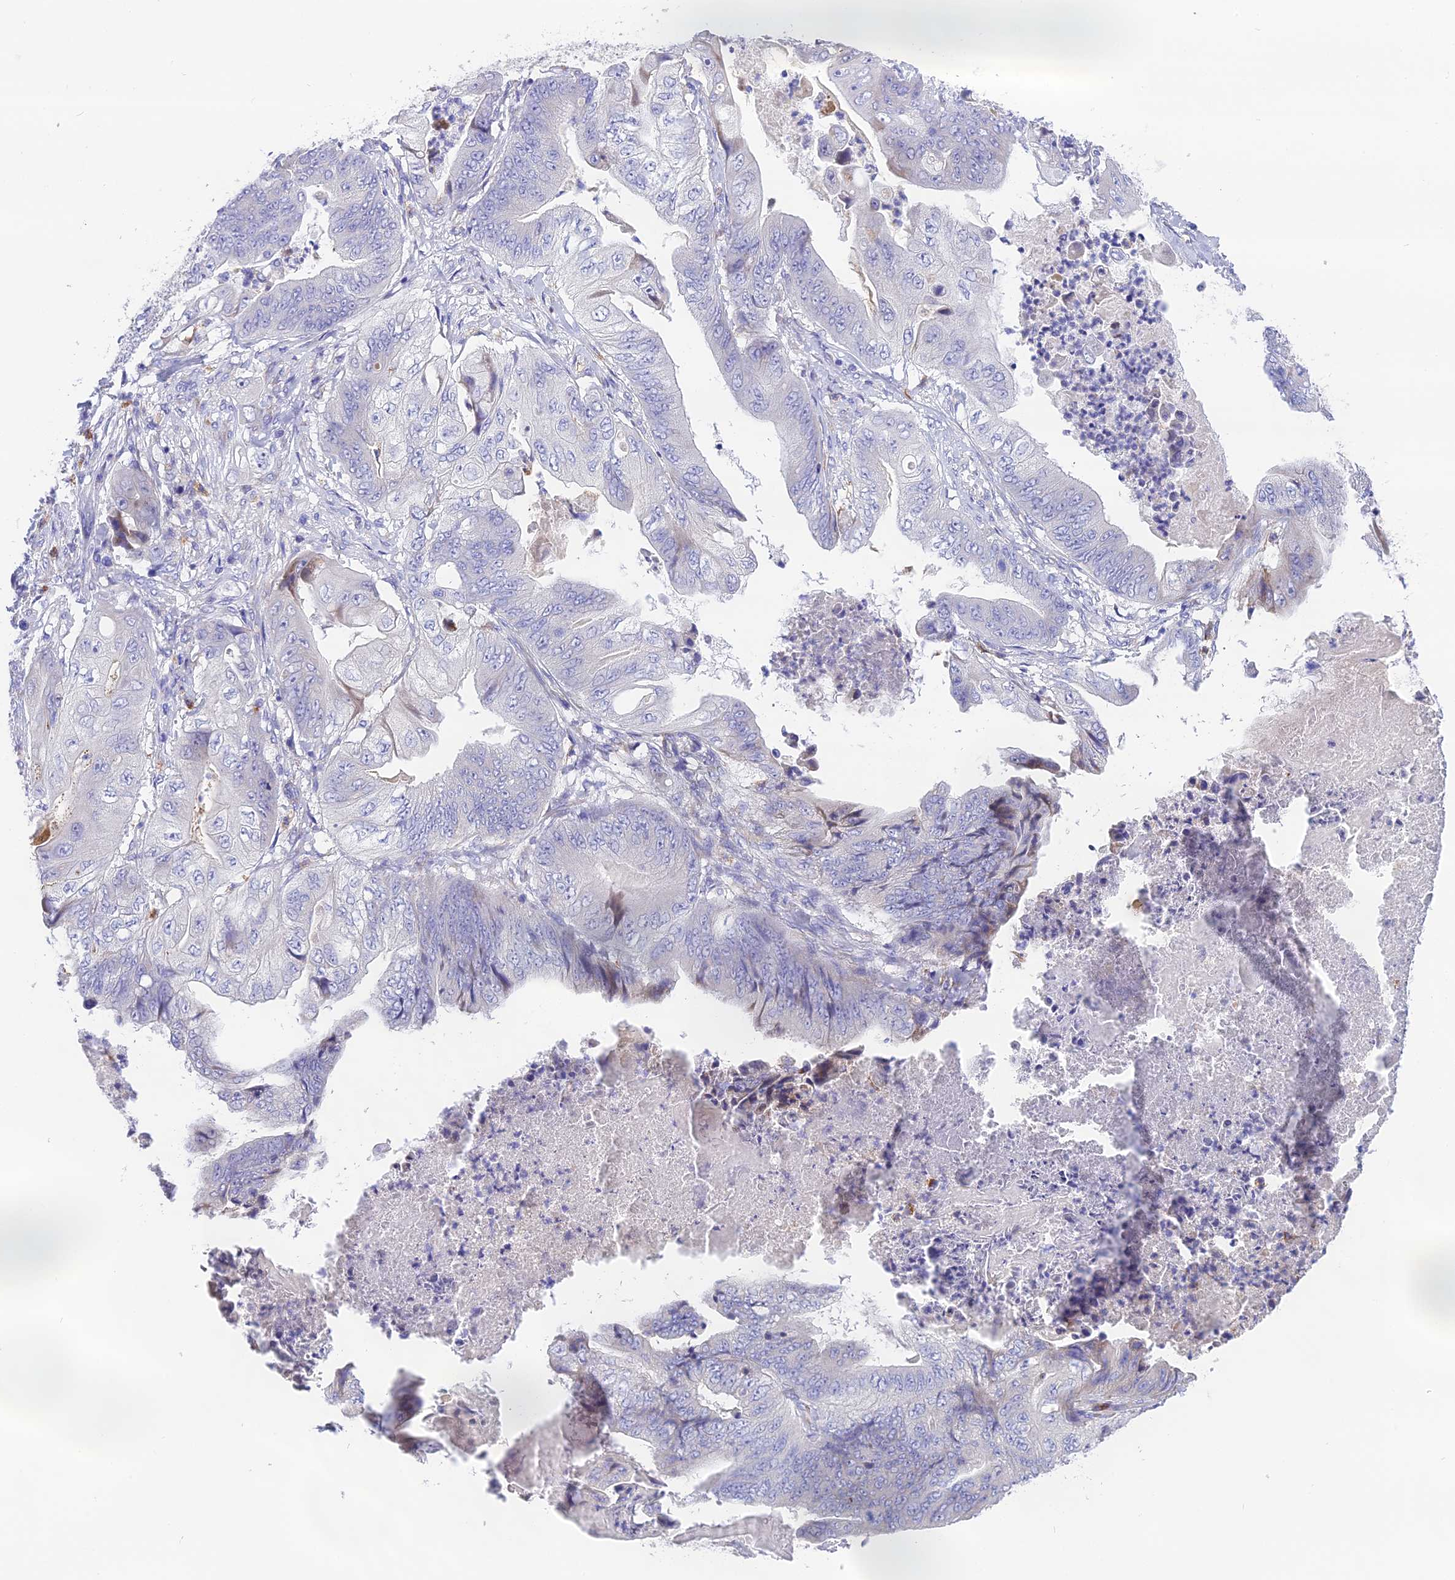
{"staining": {"intensity": "negative", "quantity": "none", "location": "none"}, "tissue": "stomach cancer", "cell_type": "Tumor cells", "image_type": "cancer", "snomed": [{"axis": "morphology", "description": "Adenocarcinoma, NOS"}, {"axis": "topography", "description": "Stomach"}], "caption": "There is no significant staining in tumor cells of stomach adenocarcinoma. (Stains: DAB (3,3'-diaminobenzidine) immunohistochemistry with hematoxylin counter stain, Microscopy: brightfield microscopy at high magnification).", "gene": "KIAA0408", "patient": {"sex": "male", "age": 62}}